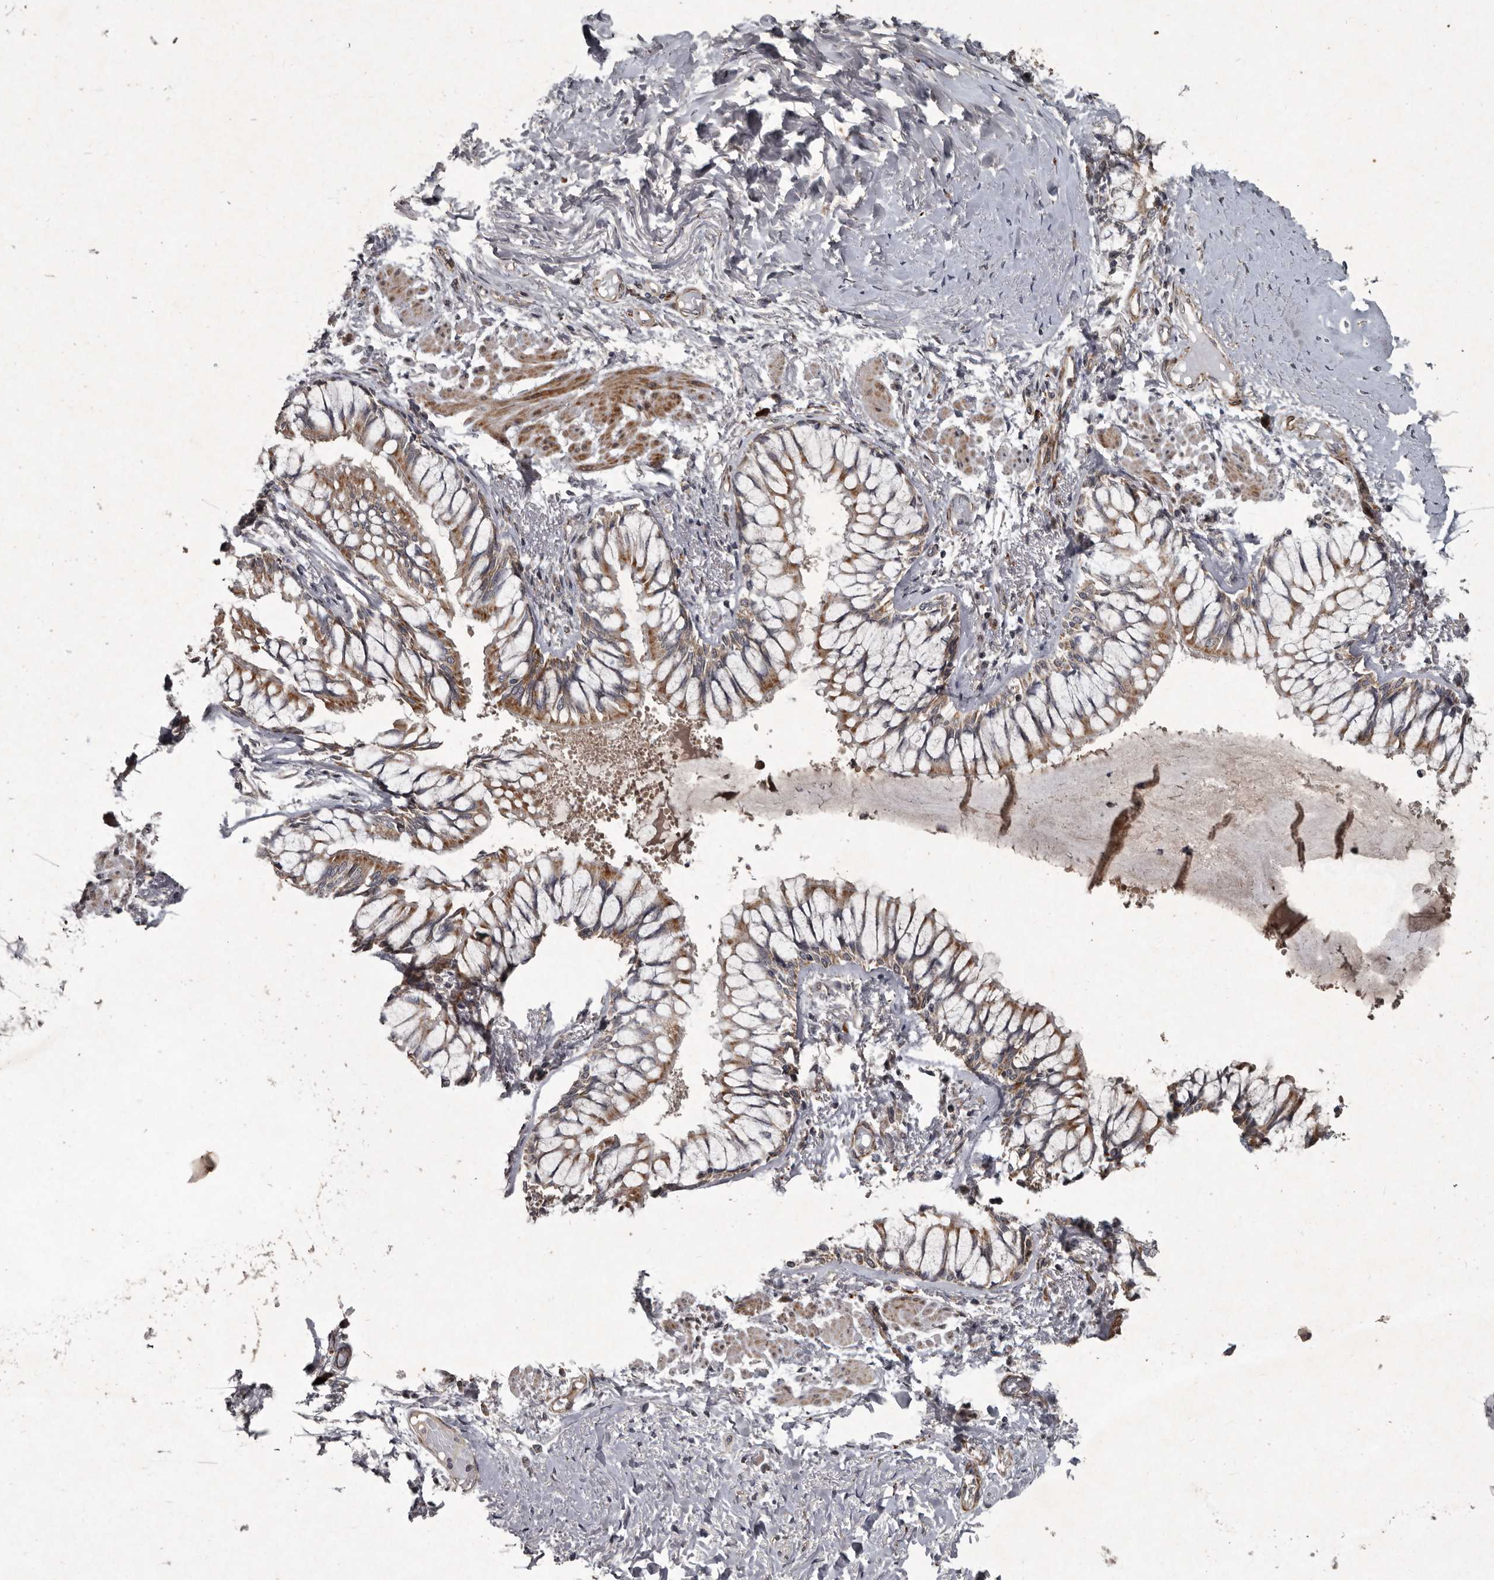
{"staining": {"intensity": "moderate", "quantity": ">75%", "location": "cytoplasmic/membranous"}, "tissue": "bronchus", "cell_type": "Respiratory epithelial cells", "image_type": "normal", "snomed": [{"axis": "morphology", "description": "Normal tissue, NOS"}, {"axis": "topography", "description": "Cartilage tissue"}, {"axis": "topography", "description": "Bronchus"}, {"axis": "topography", "description": "Lung"}], "caption": "An immunohistochemistry (IHC) image of normal tissue is shown. Protein staining in brown highlights moderate cytoplasmic/membranous positivity in bronchus within respiratory epithelial cells. The protein is stained brown, and the nuclei are stained in blue (DAB (3,3'-diaminobenzidine) IHC with brightfield microscopy, high magnification).", "gene": "MRPS15", "patient": {"sex": "male", "age": 64}}